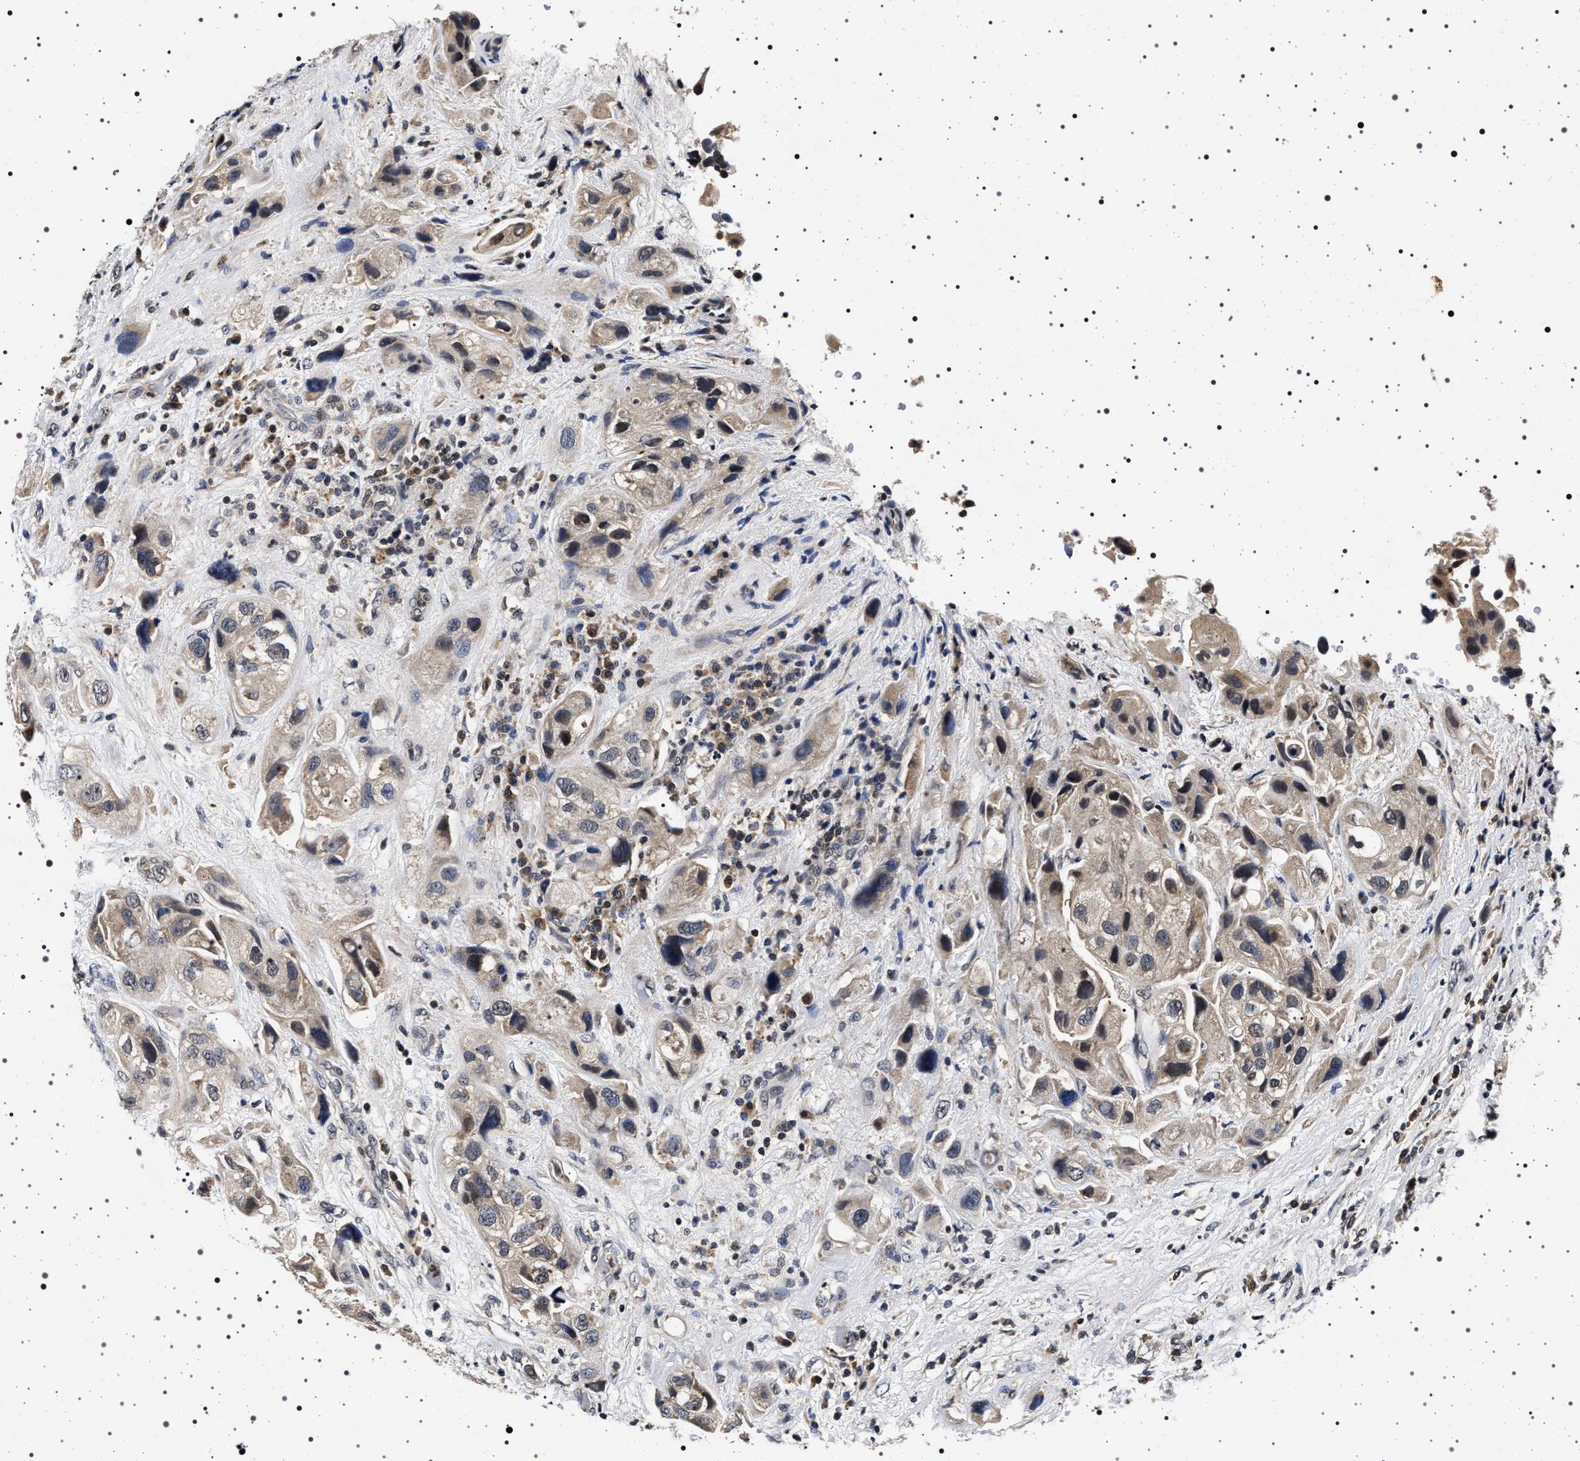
{"staining": {"intensity": "weak", "quantity": "<25%", "location": "nuclear"}, "tissue": "urothelial cancer", "cell_type": "Tumor cells", "image_type": "cancer", "snomed": [{"axis": "morphology", "description": "Urothelial carcinoma, High grade"}, {"axis": "topography", "description": "Urinary bladder"}], "caption": "Histopathology image shows no significant protein staining in tumor cells of urothelial cancer.", "gene": "CDKN1B", "patient": {"sex": "female", "age": 64}}